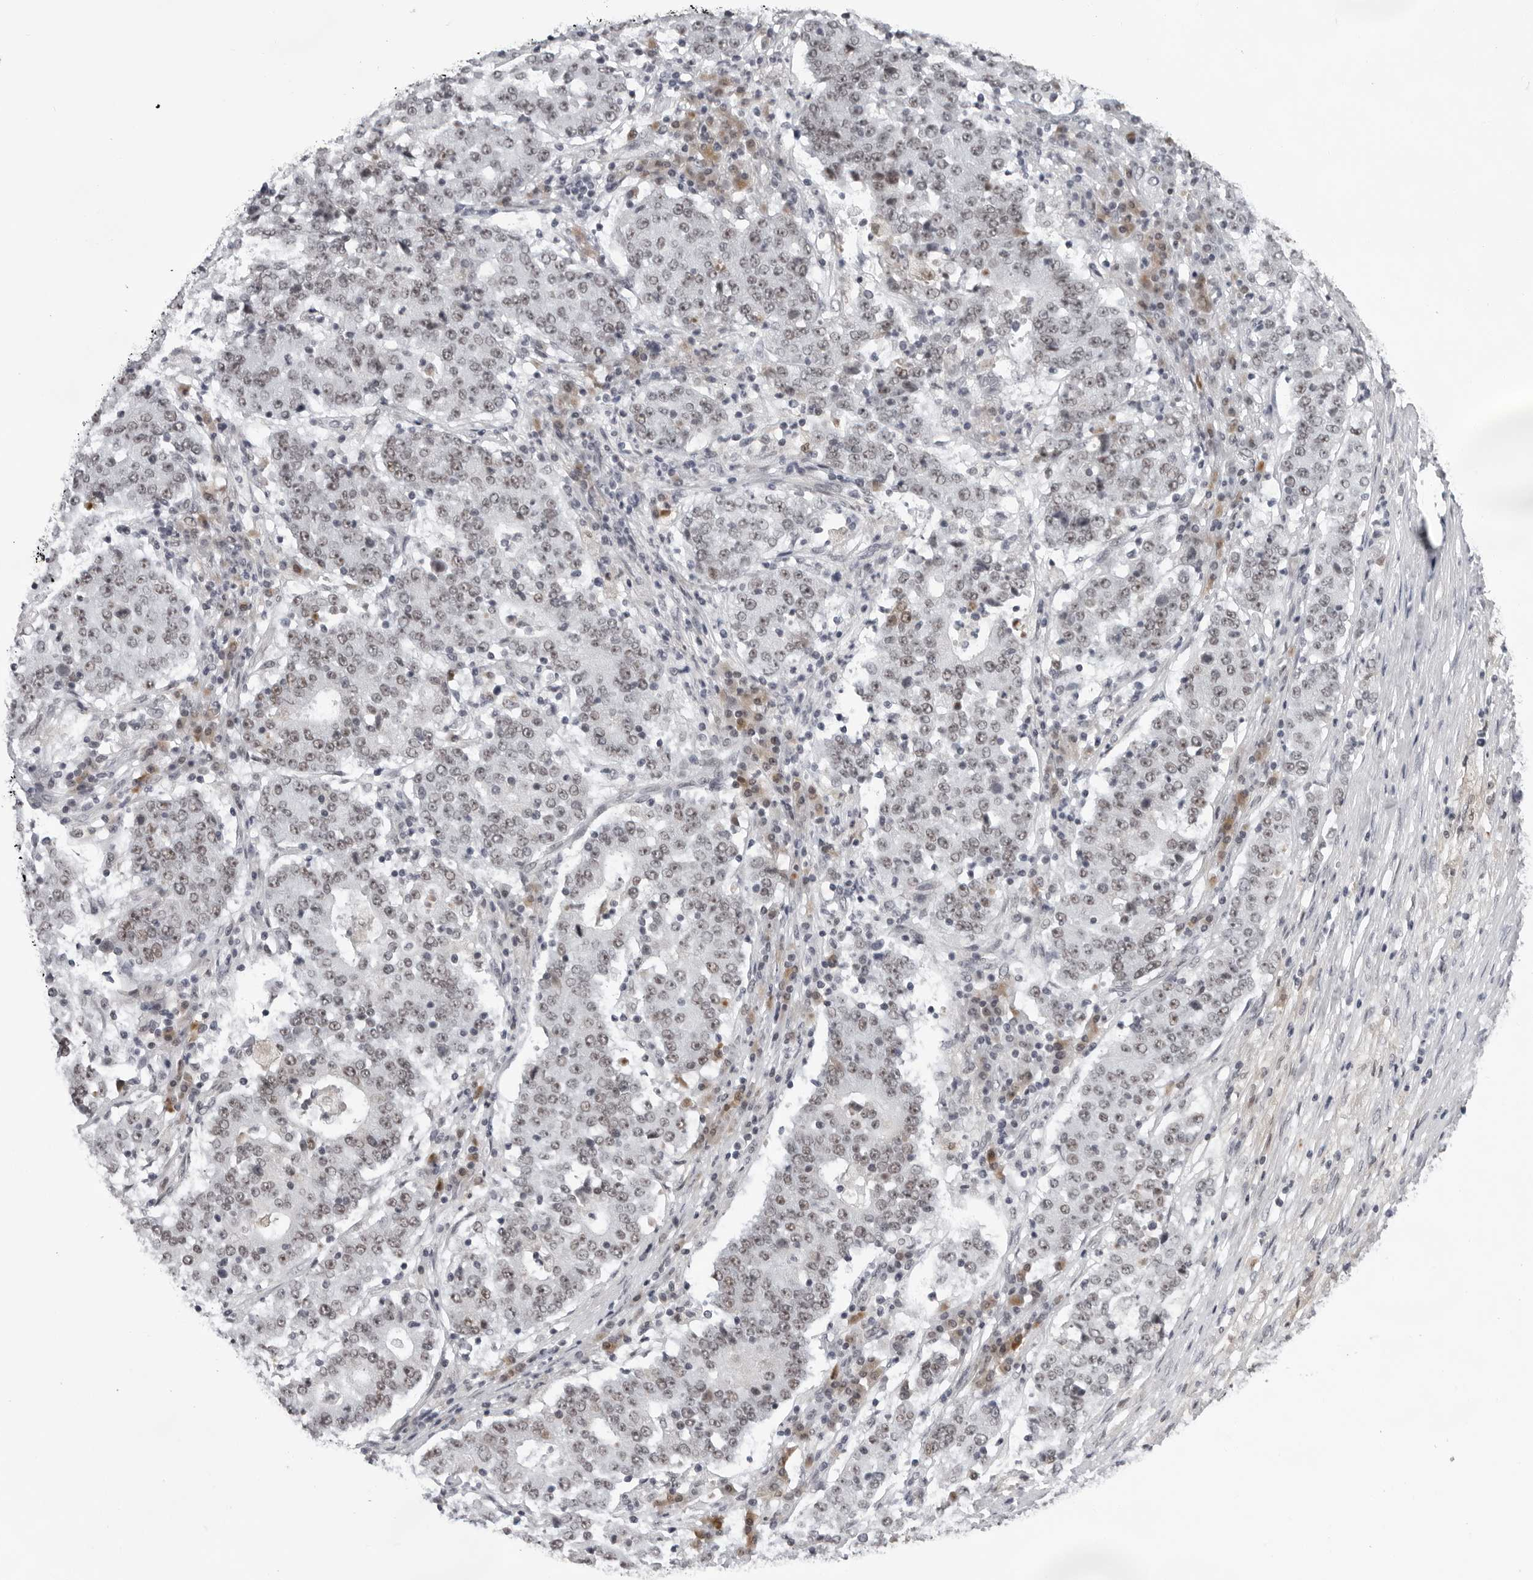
{"staining": {"intensity": "moderate", "quantity": ">75%", "location": "nuclear"}, "tissue": "stomach cancer", "cell_type": "Tumor cells", "image_type": "cancer", "snomed": [{"axis": "morphology", "description": "Adenocarcinoma, NOS"}, {"axis": "topography", "description": "Stomach"}], "caption": "Immunohistochemical staining of human stomach cancer exhibits medium levels of moderate nuclear positivity in about >75% of tumor cells.", "gene": "EXOSC10", "patient": {"sex": "male", "age": 59}}